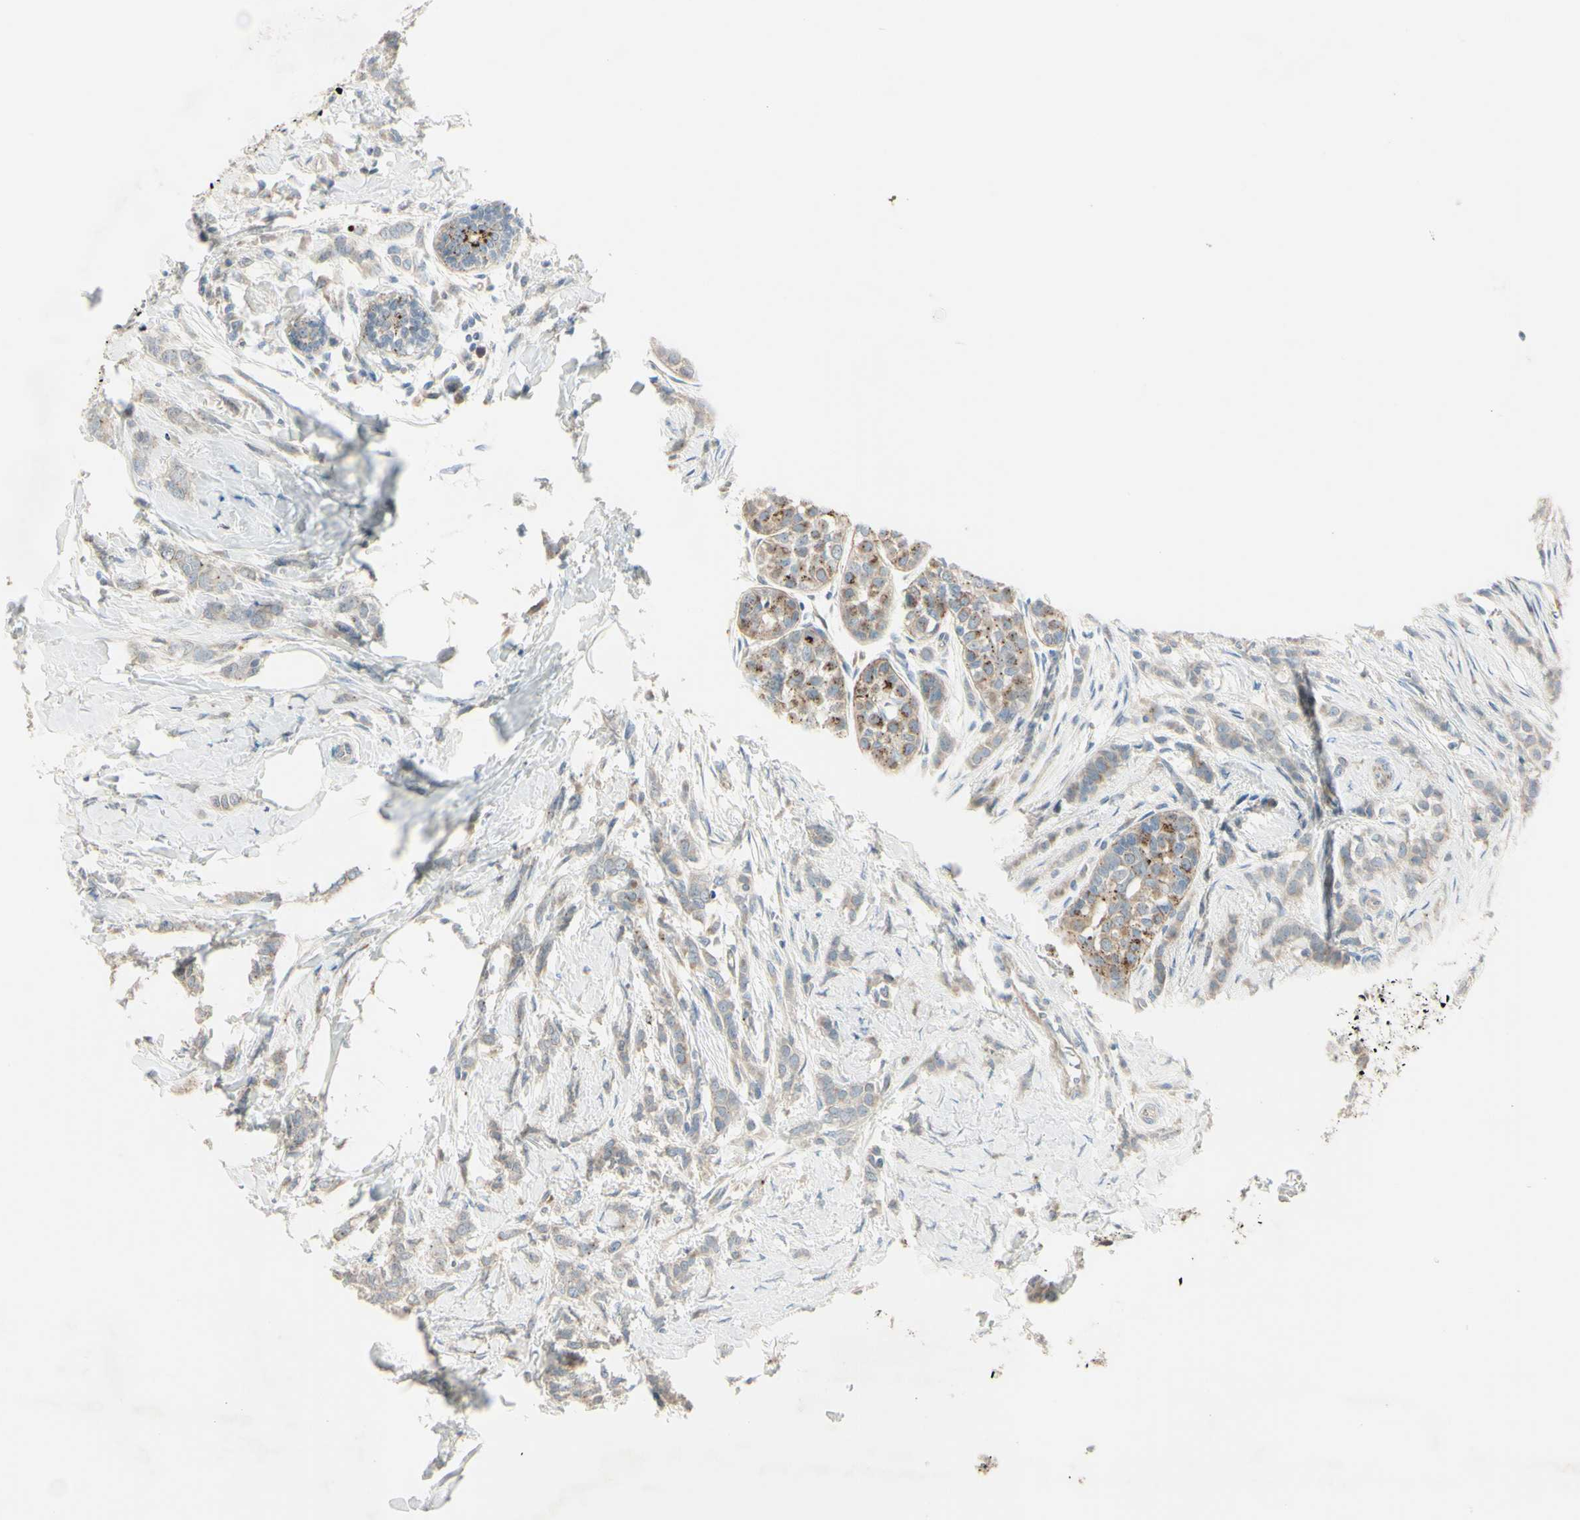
{"staining": {"intensity": "weak", "quantity": ">75%", "location": "cytoplasmic/membranous"}, "tissue": "breast cancer", "cell_type": "Tumor cells", "image_type": "cancer", "snomed": [{"axis": "morphology", "description": "Lobular carcinoma, in situ"}, {"axis": "morphology", "description": "Lobular carcinoma"}, {"axis": "topography", "description": "Breast"}], "caption": "Protein expression analysis of lobular carcinoma (breast) demonstrates weak cytoplasmic/membranous positivity in approximately >75% of tumor cells.", "gene": "NDFIP1", "patient": {"sex": "female", "age": 41}}